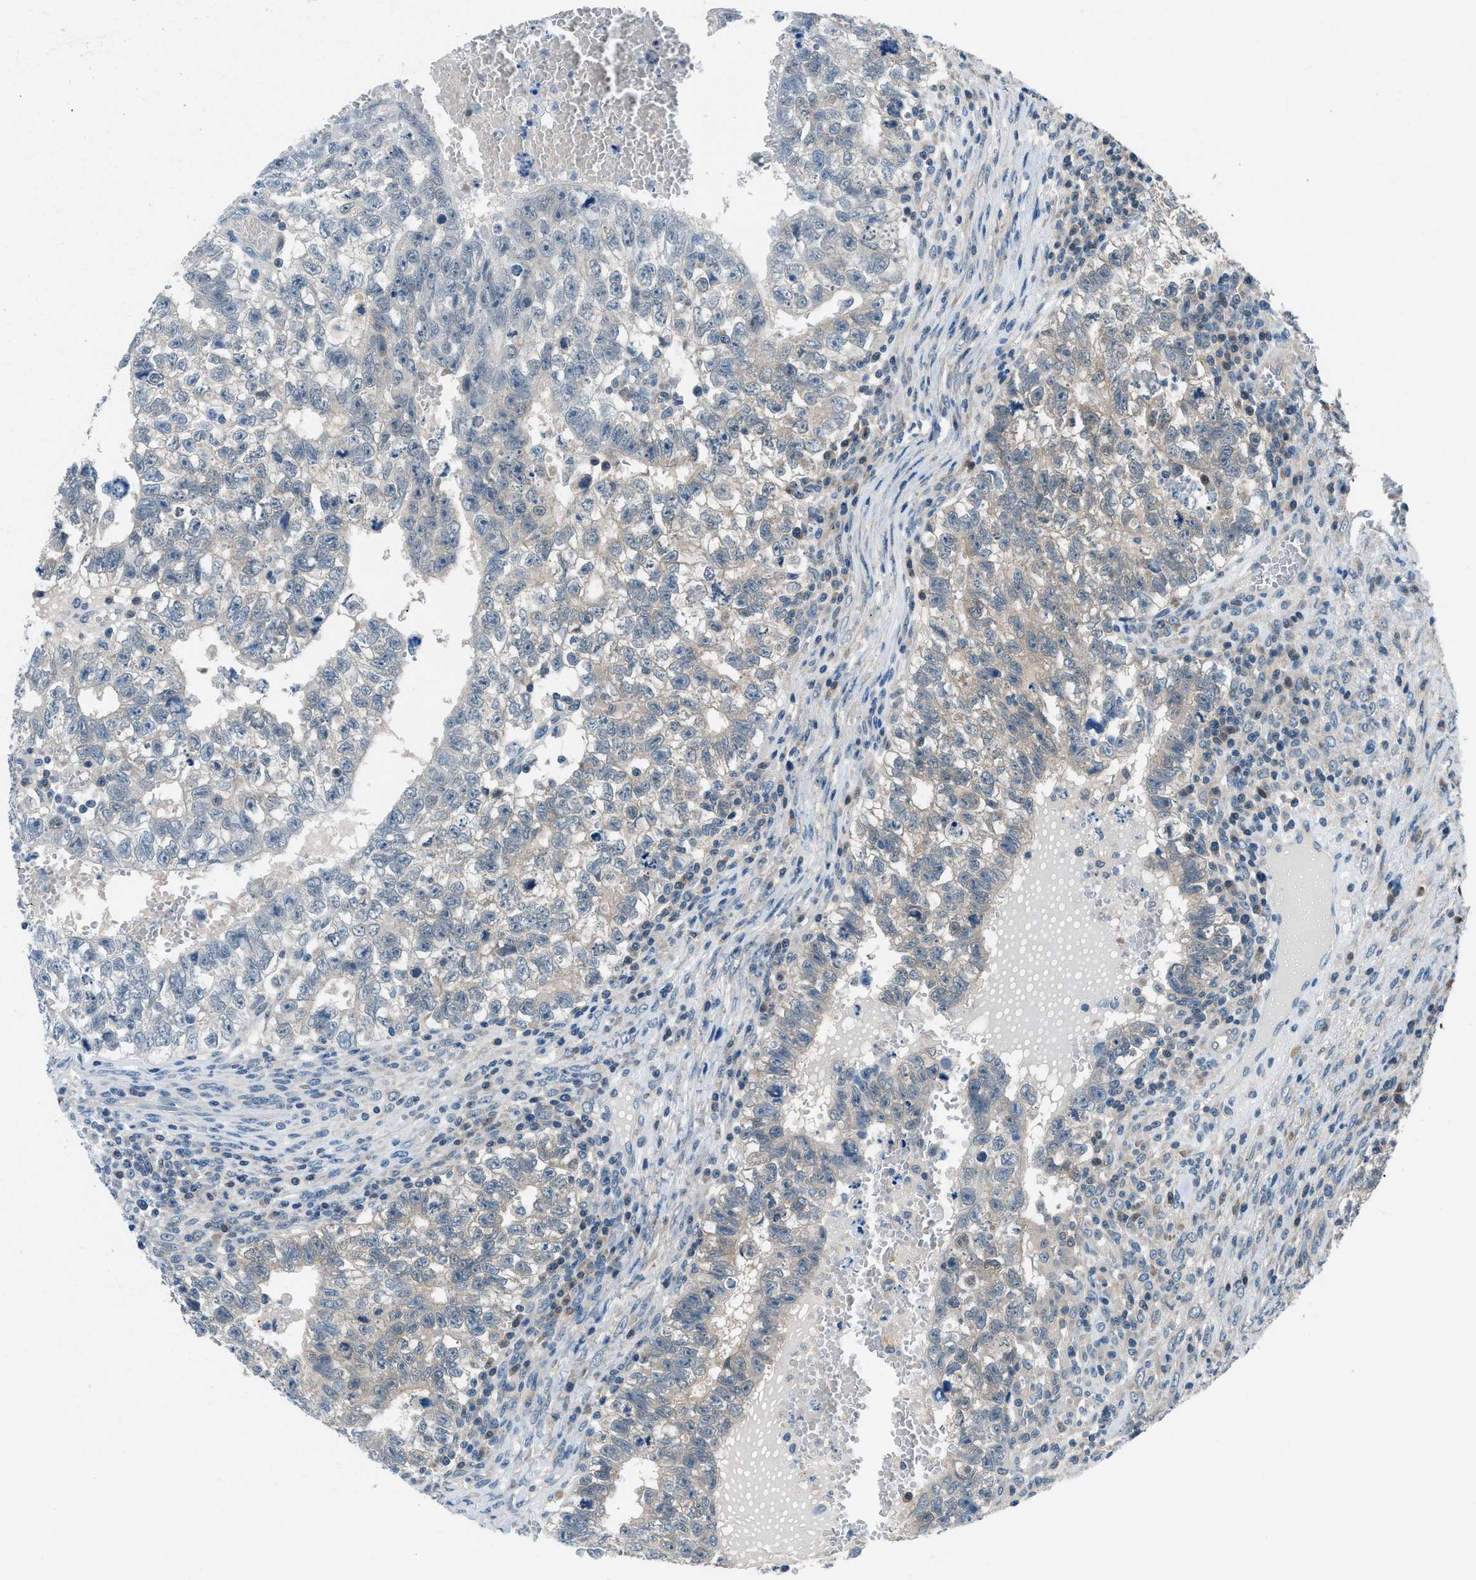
{"staining": {"intensity": "weak", "quantity": "25%-75%", "location": "cytoplasmic/membranous"}, "tissue": "testis cancer", "cell_type": "Tumor cells", "image_type": "cancer", "snomed": [{"axis": "morphology", "description": "Seminoma, NOS"}, {"axis": "morphology", "description": "Carcinoma, Embryonal, NOS"}, {"axis": "topography", "description": "Testis"}], "caption": "Embryonal carcinoma (testis) stained for a protein exhibits weak cytoplasmic/membranous positivity in tumor cells.", "gene": "ACP1", "patient": {"sex": "male", "age": 38}}